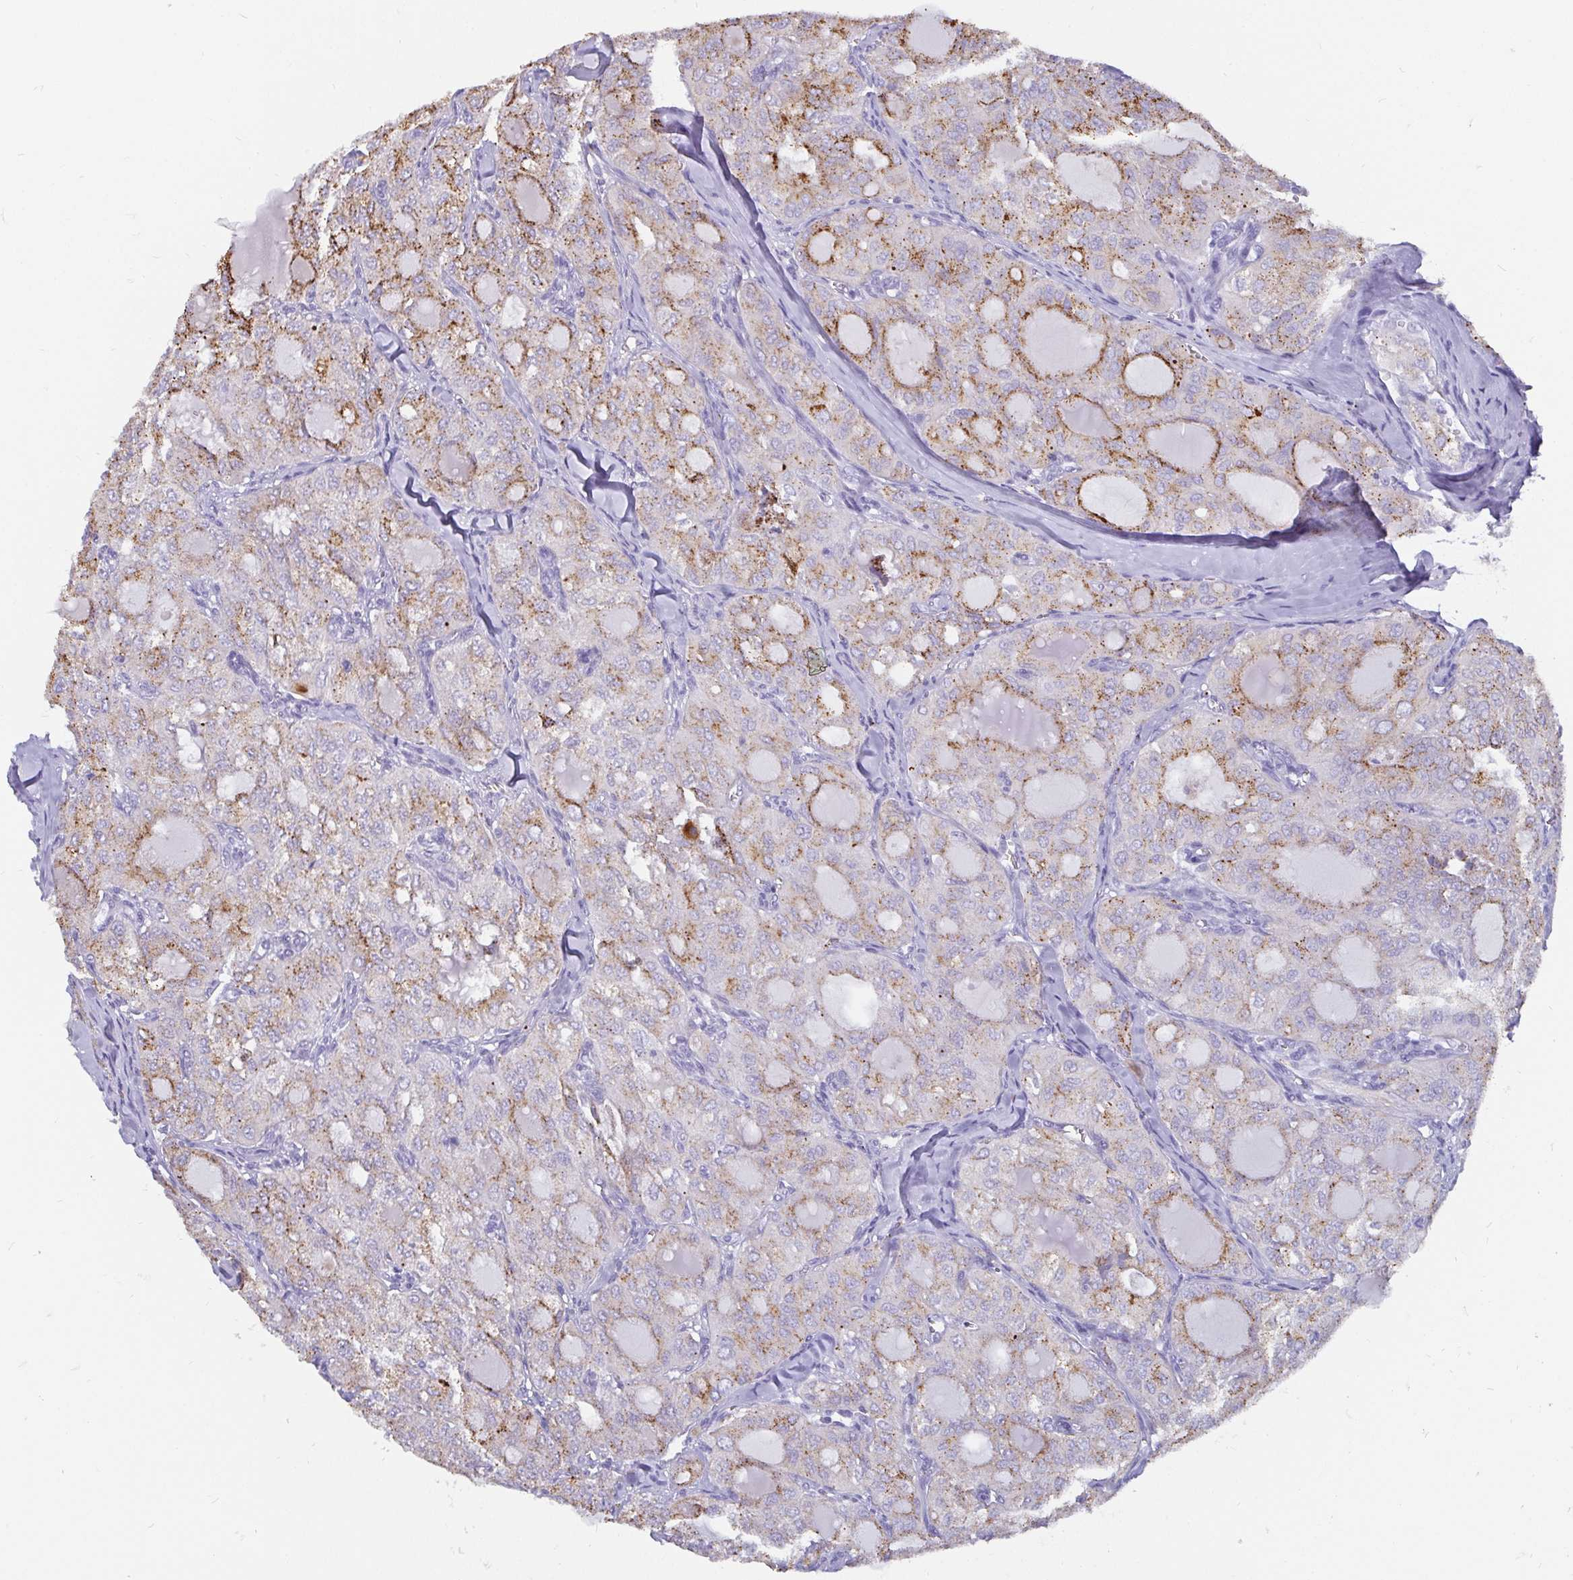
{"staining": {"intensity": "moderate", "quantity": "<25%", "location": "cytoplasmic/membranous"}, "tissue": "thyroid cancer", "cell_type": "Tumor cells", "image_type": "cancer", "snomed": [{"axis": "morphology", "description": "Follicular adenoma carcinoma, NOS"}, {"axis": "topography", "description": "Thyroid gland"}], "caption": "Human thyroid cancer (follicular adenoma carcinoma) stained for a protein (brown) reveals moderate cytoplasmic/membranous positive positivity in approximately <25% of tumor cells.", "gene": "ADAMTS6", "patient": {"sex": "male", "age": 75}}